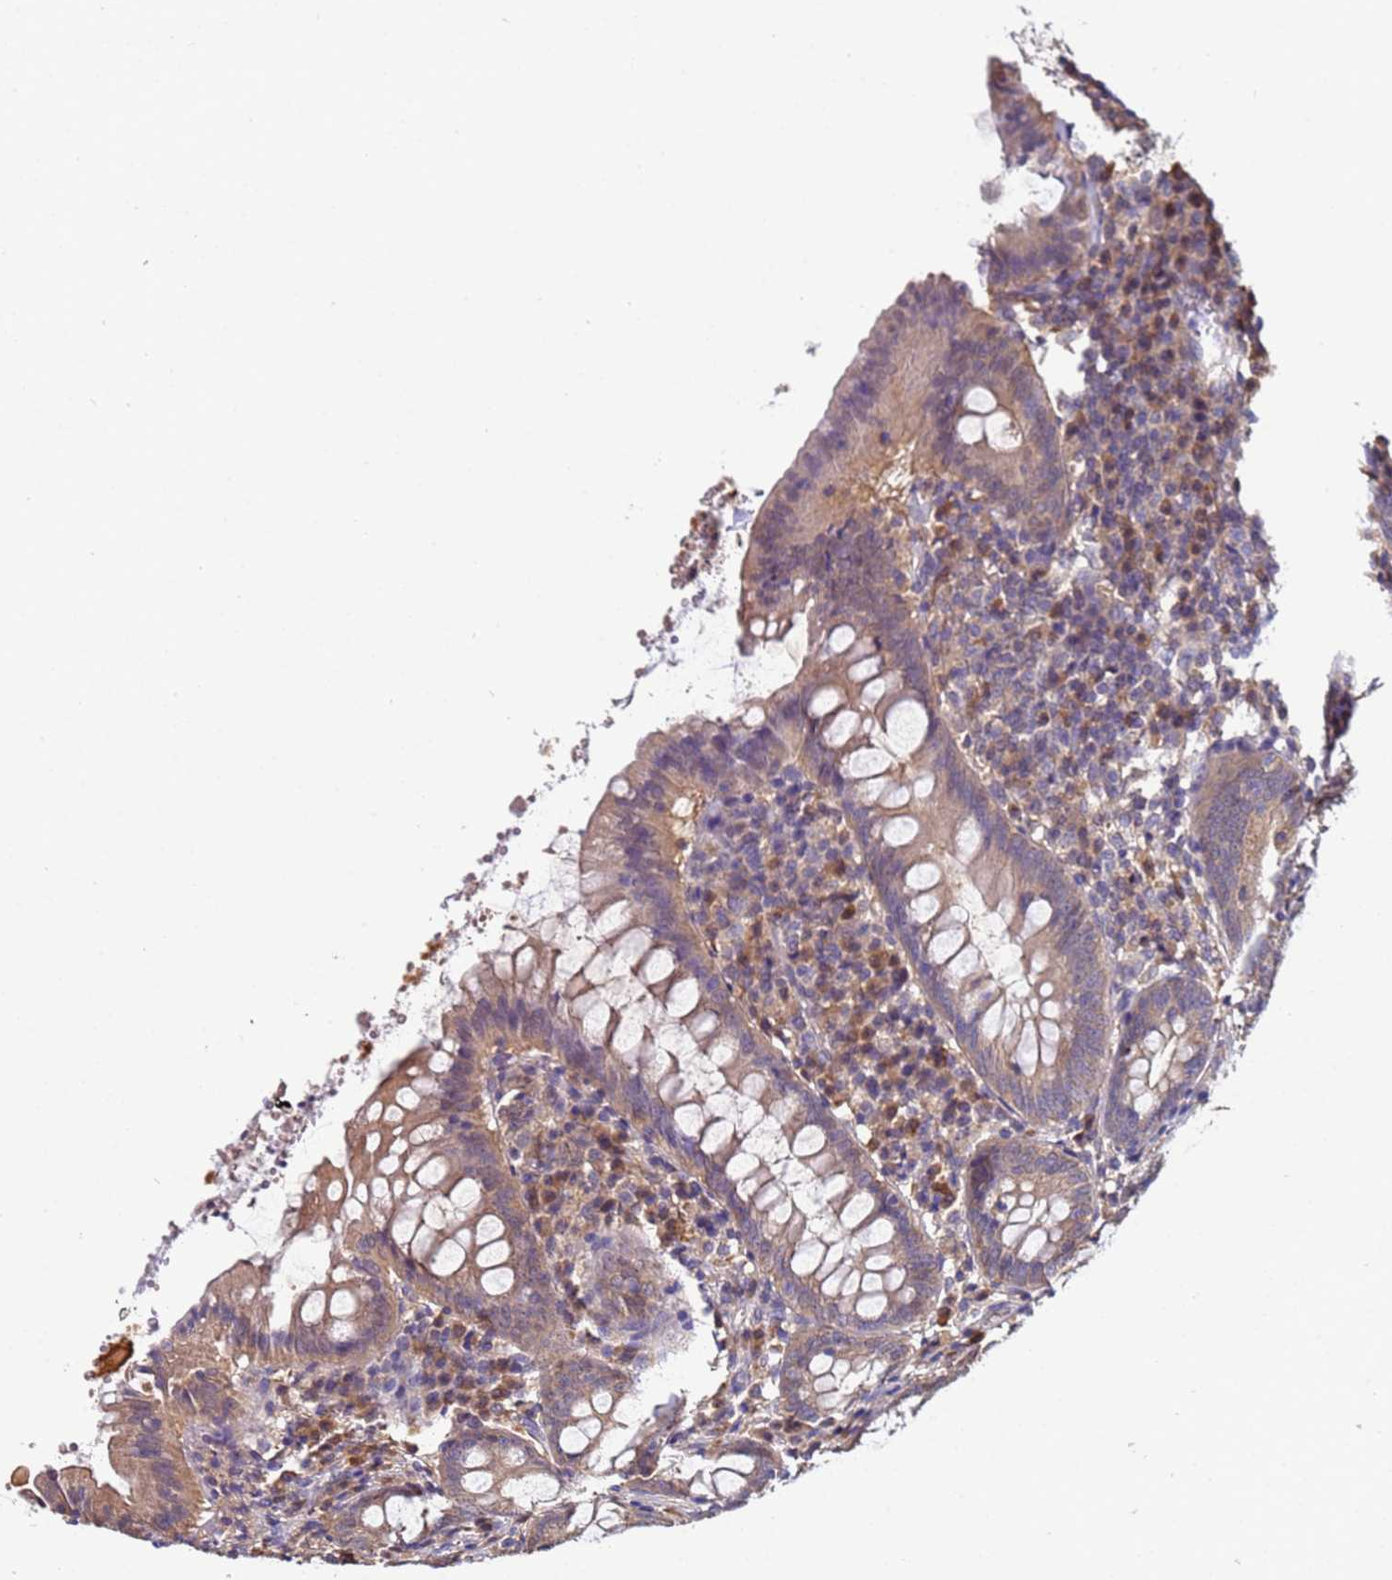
{"staining": {"intensity": "weak", "quantity": ">75%", "location": "cytoplasmic/membranous"}, "tissue": "appendix", "cell_type": "Glandular cells", "image_type": "normal", "snomed": [{"axis": "morphology", "description": "Normal tissue, NOS"}, {"axis": "topography", "description": "Appendix"}], "caption": "A low amount of weak cytoplasmic/membranous expression is present in approximately >75% of glandular cells in normal appendix. (IHC, brightfield microscopy, high magnification).", "gene": "NAXE", "patient": {"sex": "female", "age": 54}}